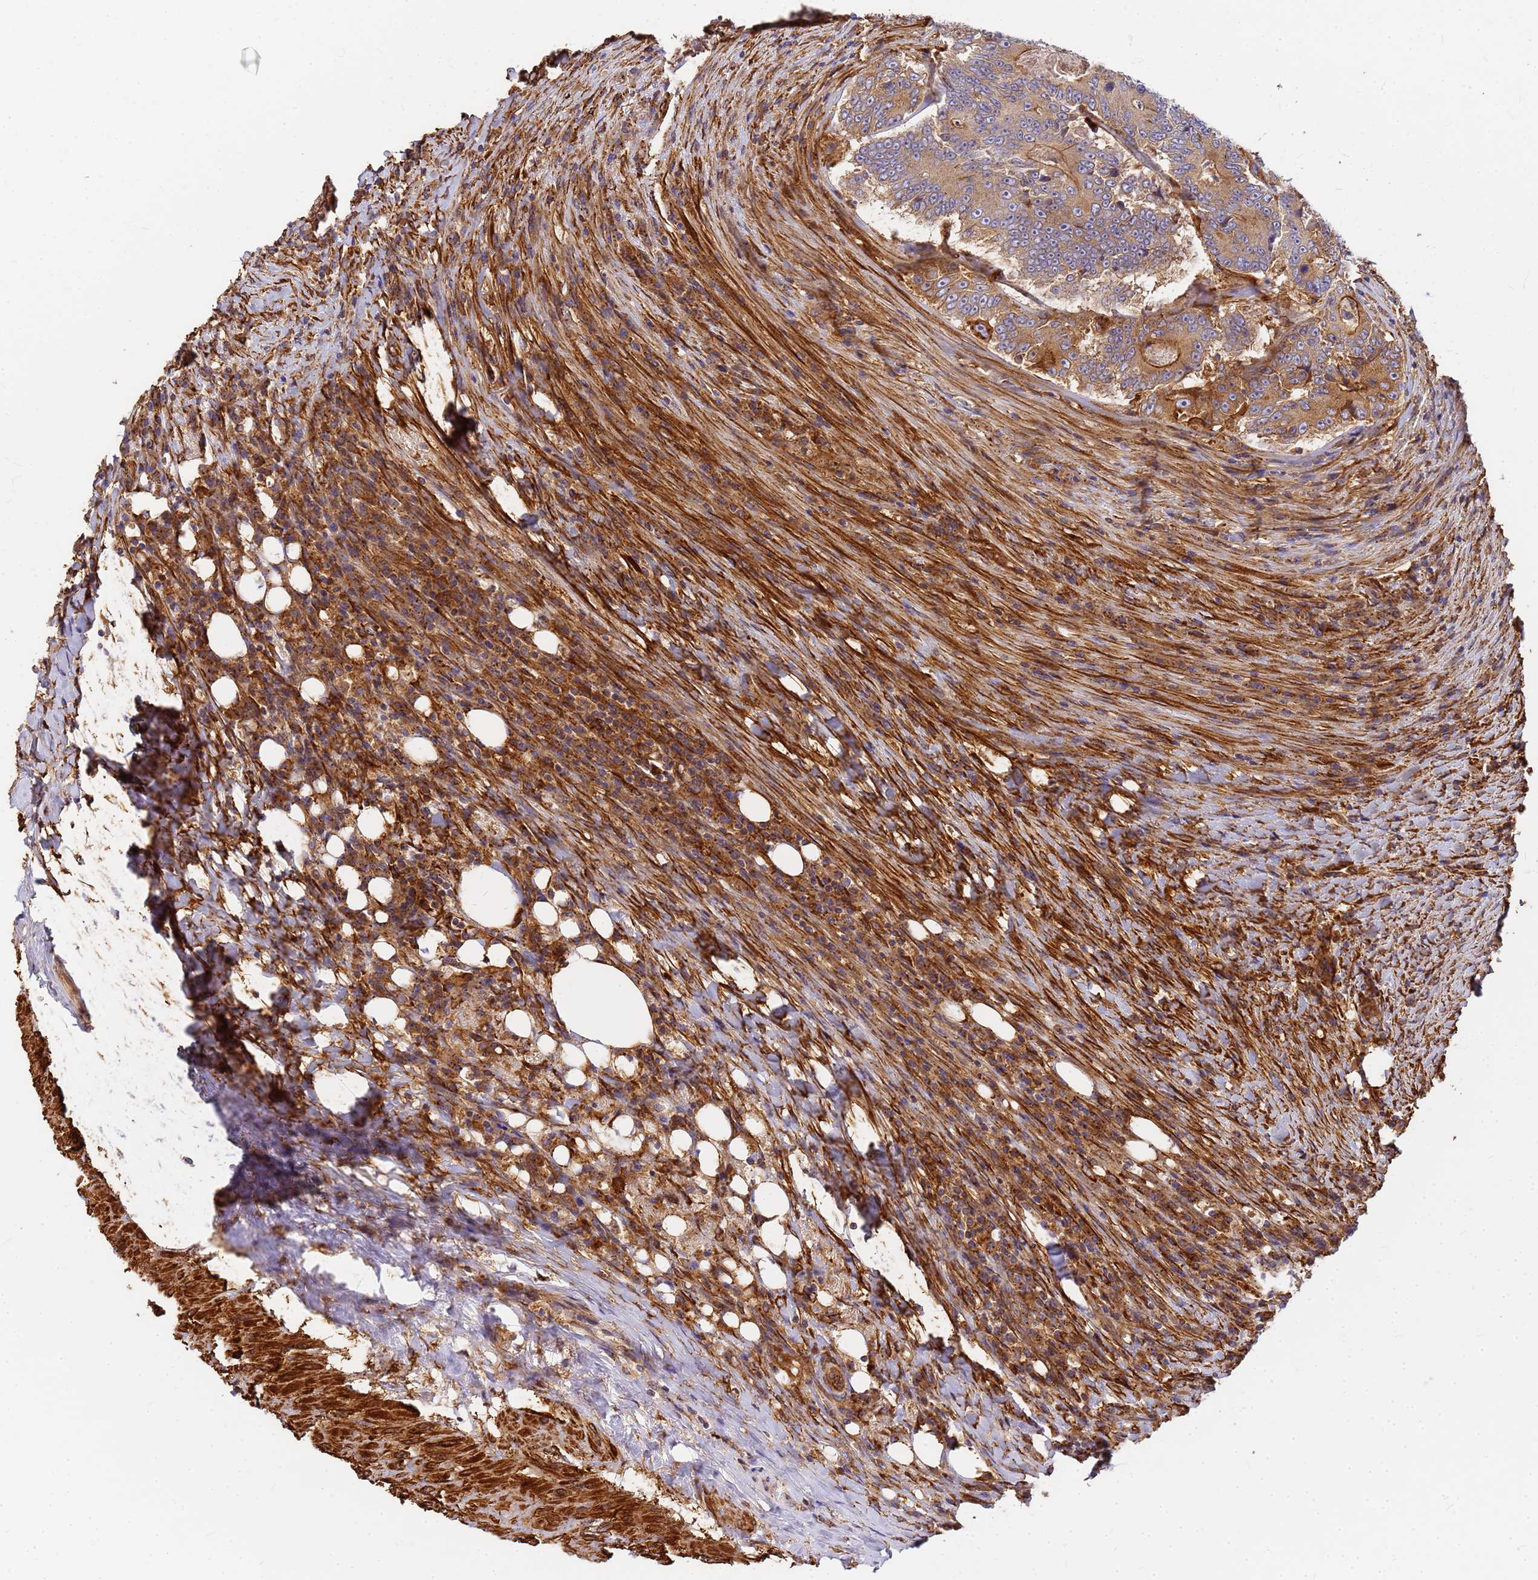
{"staining": {"intensity": "moderate", "quantity": ">75%", "location": "cytoplasmic/membranous"}, "tissue": "colorectal cancer", "cell_type": "Tumor cells", "image_type": "cancer", "snomed": [{"axis": "morphology", "description": "Adenocarcinoma, NOS"}, {"axis": "topography", "description": "Colon"}], "caption": "The micrograph reveals staining of colorectal adenocarcinoma, revealing moderate cytoplasmic/membranous protein staining (brown color) within tumor cells.", "gene": "C2CD5", "patient": {"sex": "male", "age": 83}}